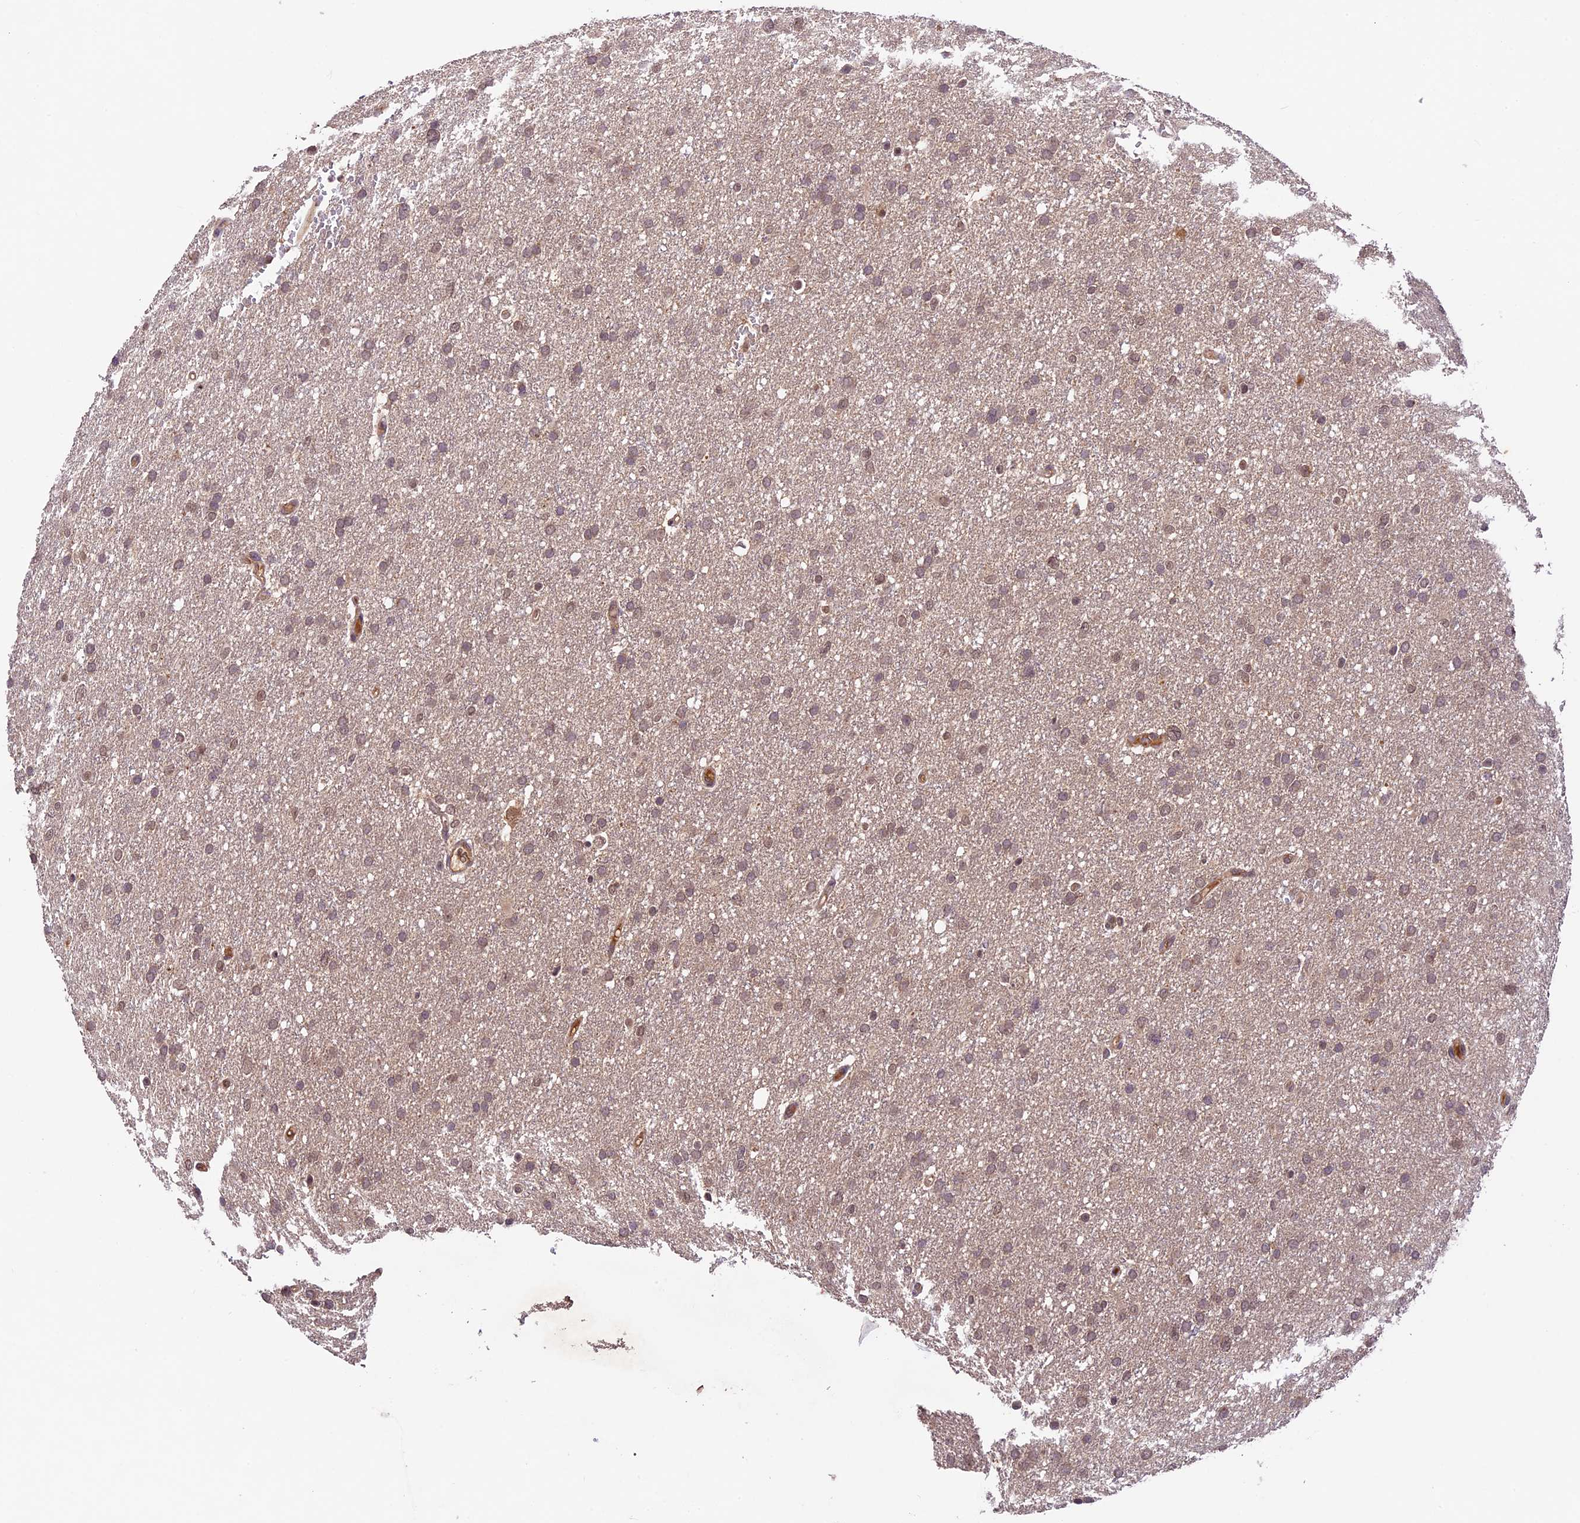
{"staining": {"intensity": "weak", "quantity": ">75%", "location": "nuclear"}, "tissue": "glioma", "cell_type": "Tumor cells", "image_type": "cancer", "snomed": [{"axis": "morphology", "description": "Glioma, malignant, High grade"}, {"axis": "topography", "description": "Cerebral cortex"}], "caption": "Glioma tissue displays weak nuclear staining in approximately >75% of tumor cells, visualized by immunohistochemistry.", "gene": "ATP10A", "patient": {"sex": "female", "age": 36}}